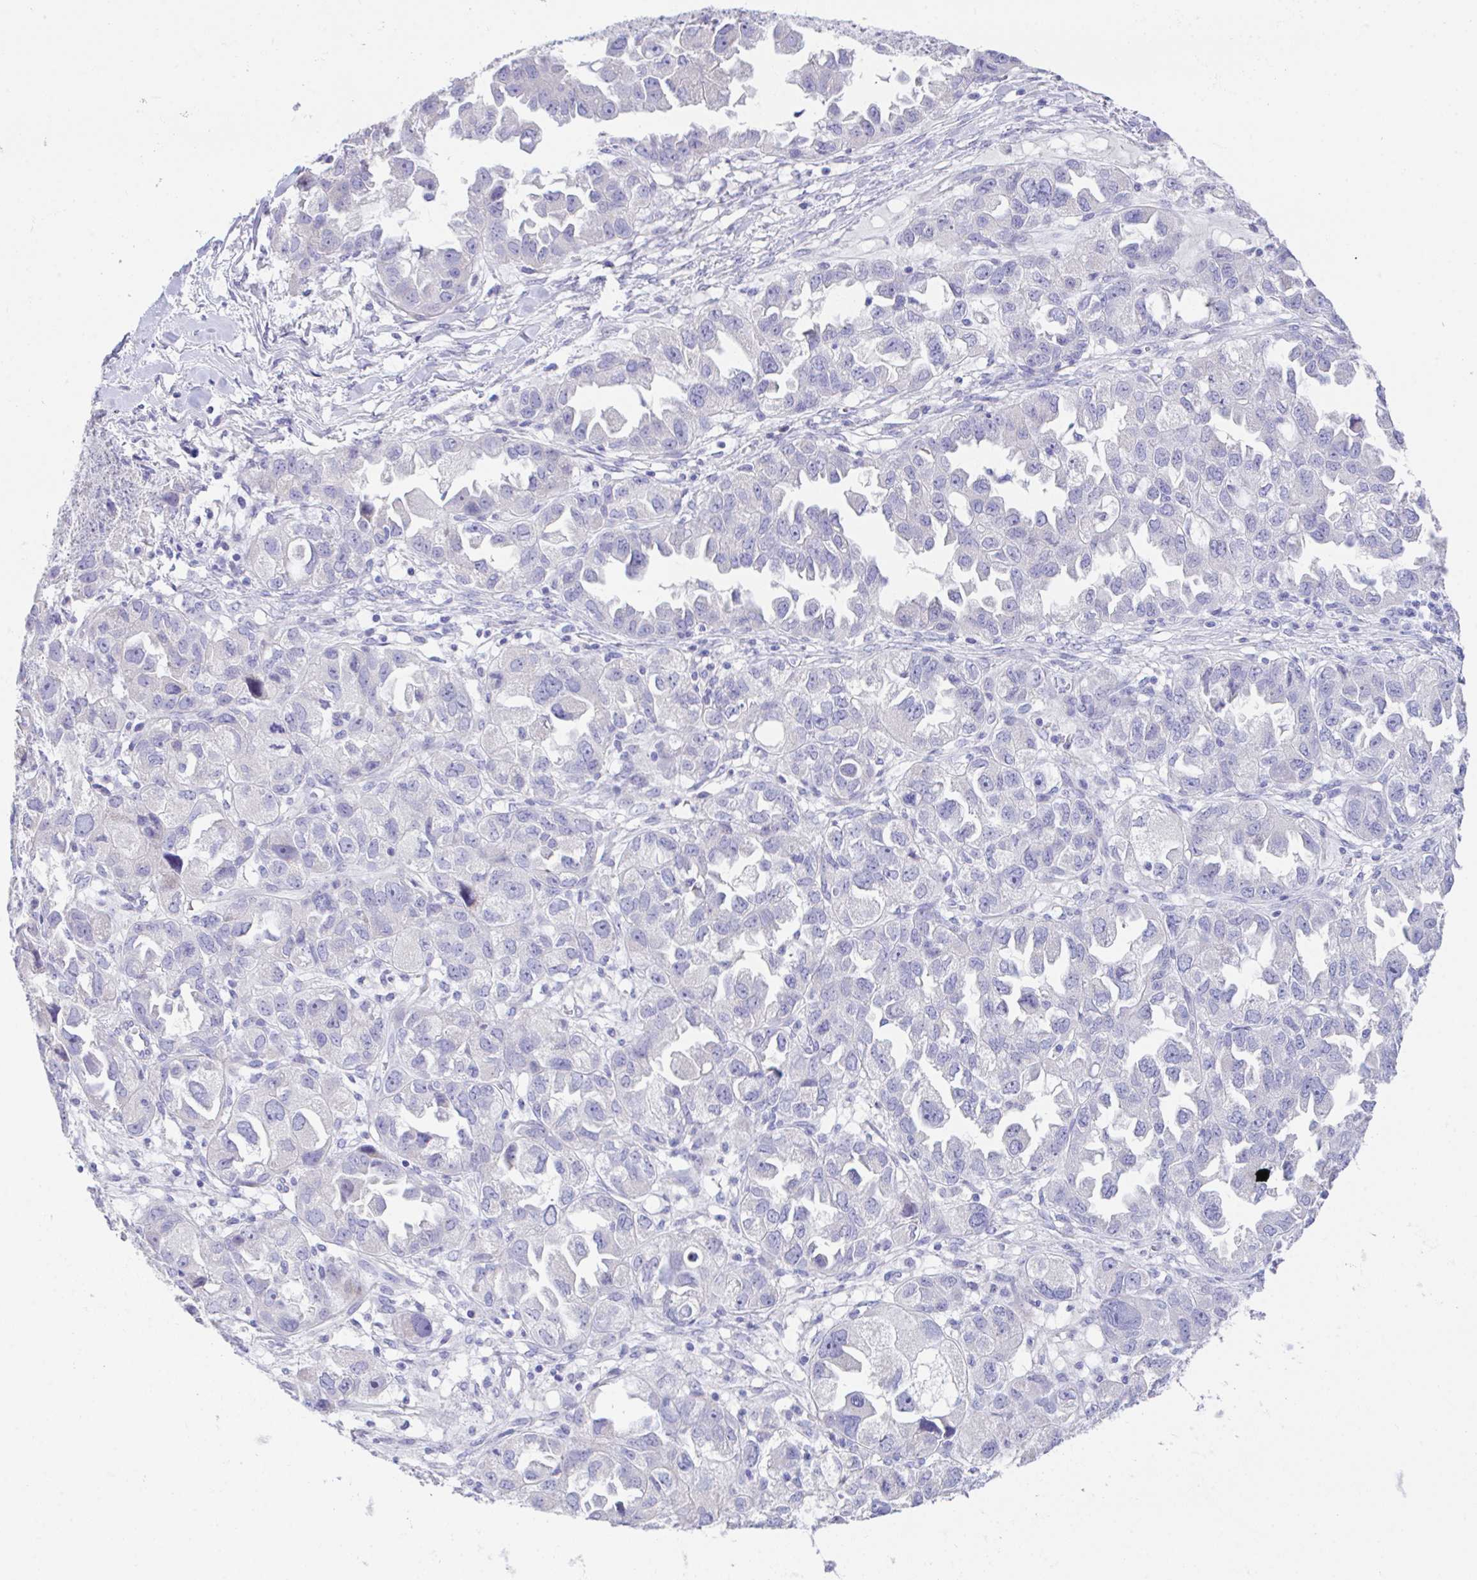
{"staining": {"intensity": "negative", "quantity": "none", "location": "none"}, "tissue": "ovarian cancer", "cell_type": "Tumor cells", "image_type": "cancer", "snomed": [{"axis": "morphology", "description": "Cystadenocarcinoma, serous, NOS"}, {"axis": "topography", "description": "Ovary"}], "caption": "Human serous cystadenocarcinoma (ovarian) stained for a protein using immunohistochemistry reveals no expression in tumor cells.", "gene": "SLC16A6", "patient": {"sex": "female", "age": 84}}